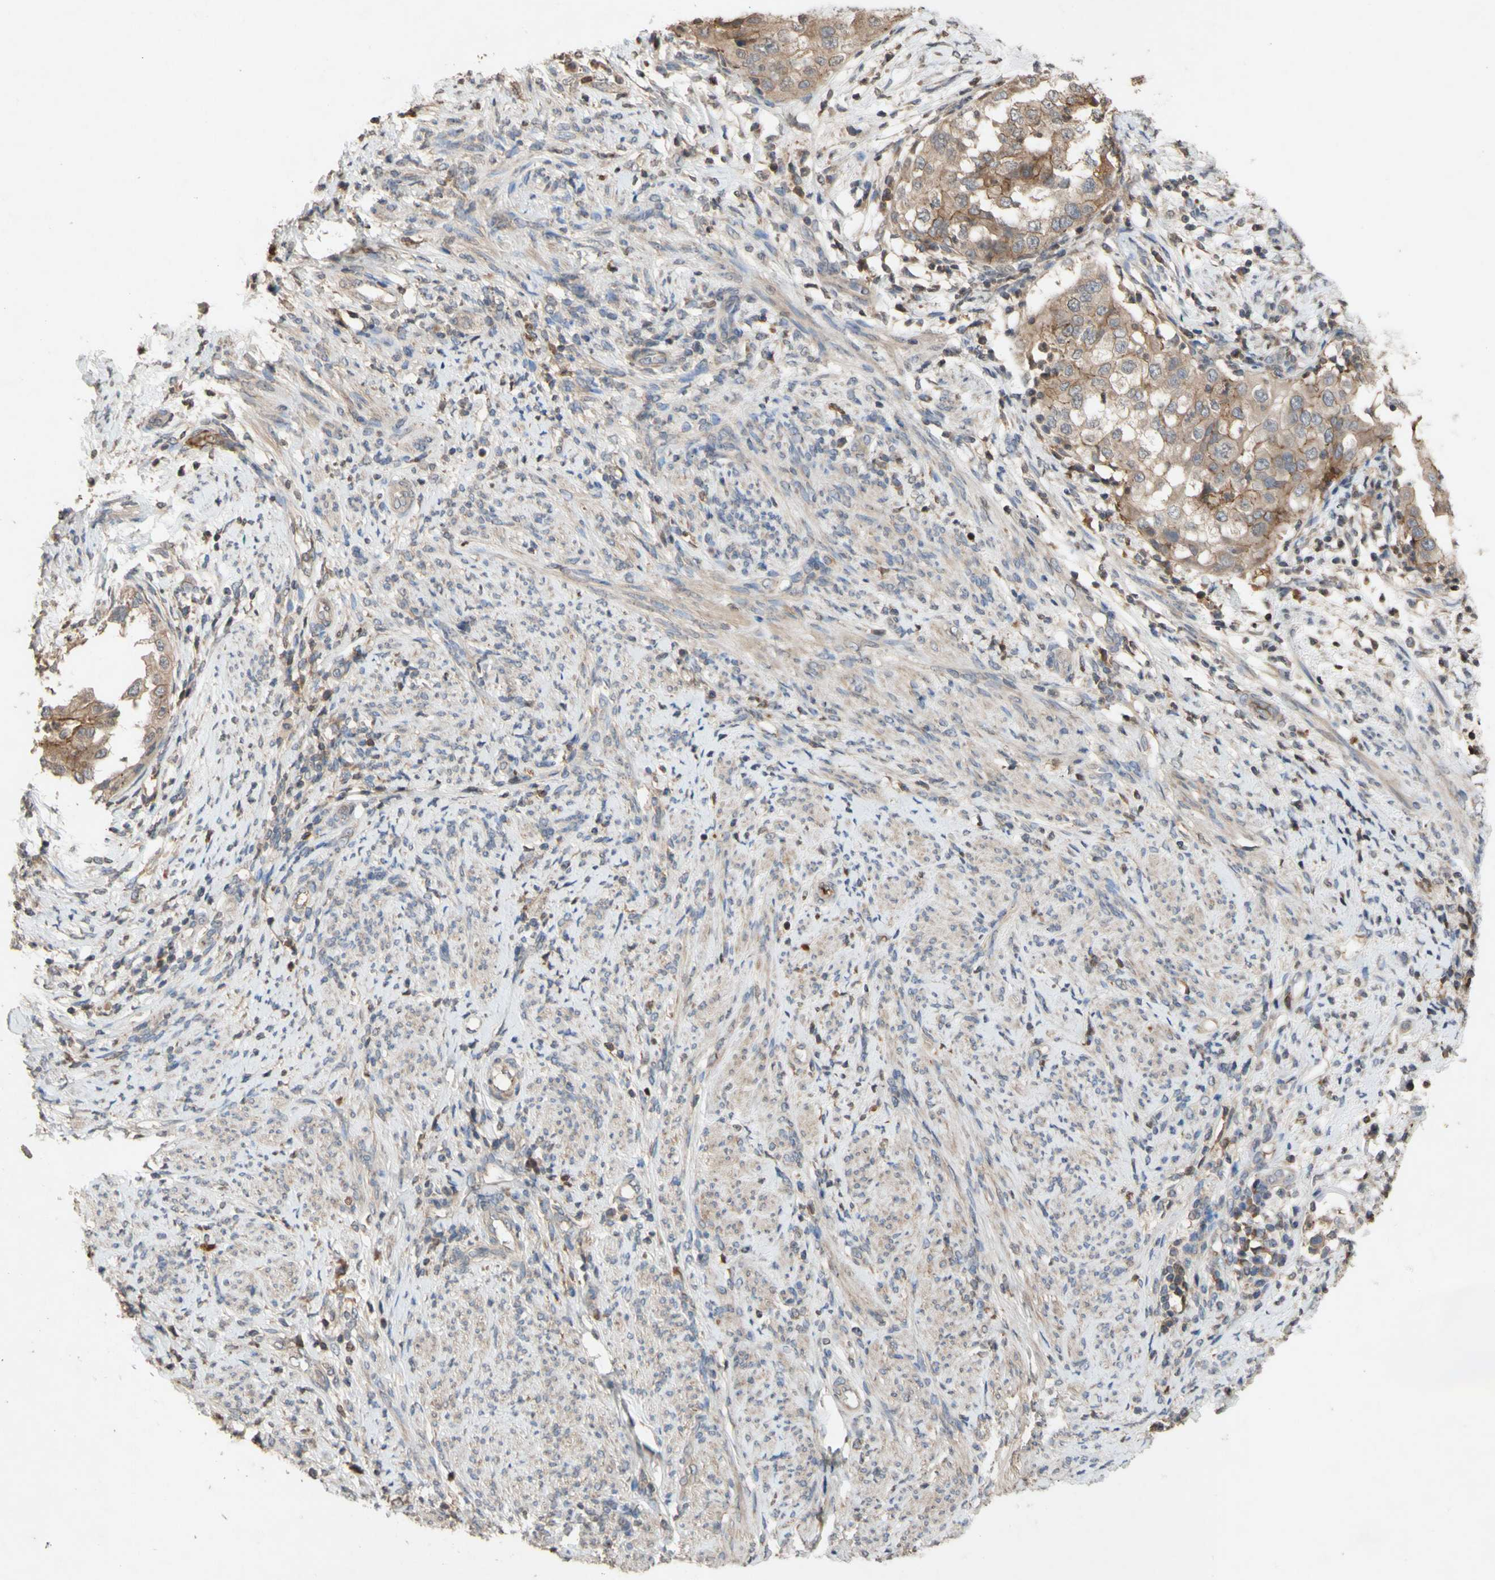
{"staining": {"intensity": "moderate", "quantity": ">75%", "location": "cytoplasmic/membranous"}, "tissue": "endometrial cancer", "cell_type": "Tumor cells", "image_type": "cancer", "snomed": [{"axis": "morphology", "description": "Adenocarcinoma, NOS"}, {"axis": "topography", "description": "Endometrium"}], "caption": "Immunohistochemistry (IHC) histopathology image of adenocarcinoma (endometrial) stained for a protein (brown), which displays medium levels of moderate cytoplasmic/membranous staining in about >75% of tumor cells.", "gene": "NECTIN3", "patient": {"sex": "female", "age": 85}}